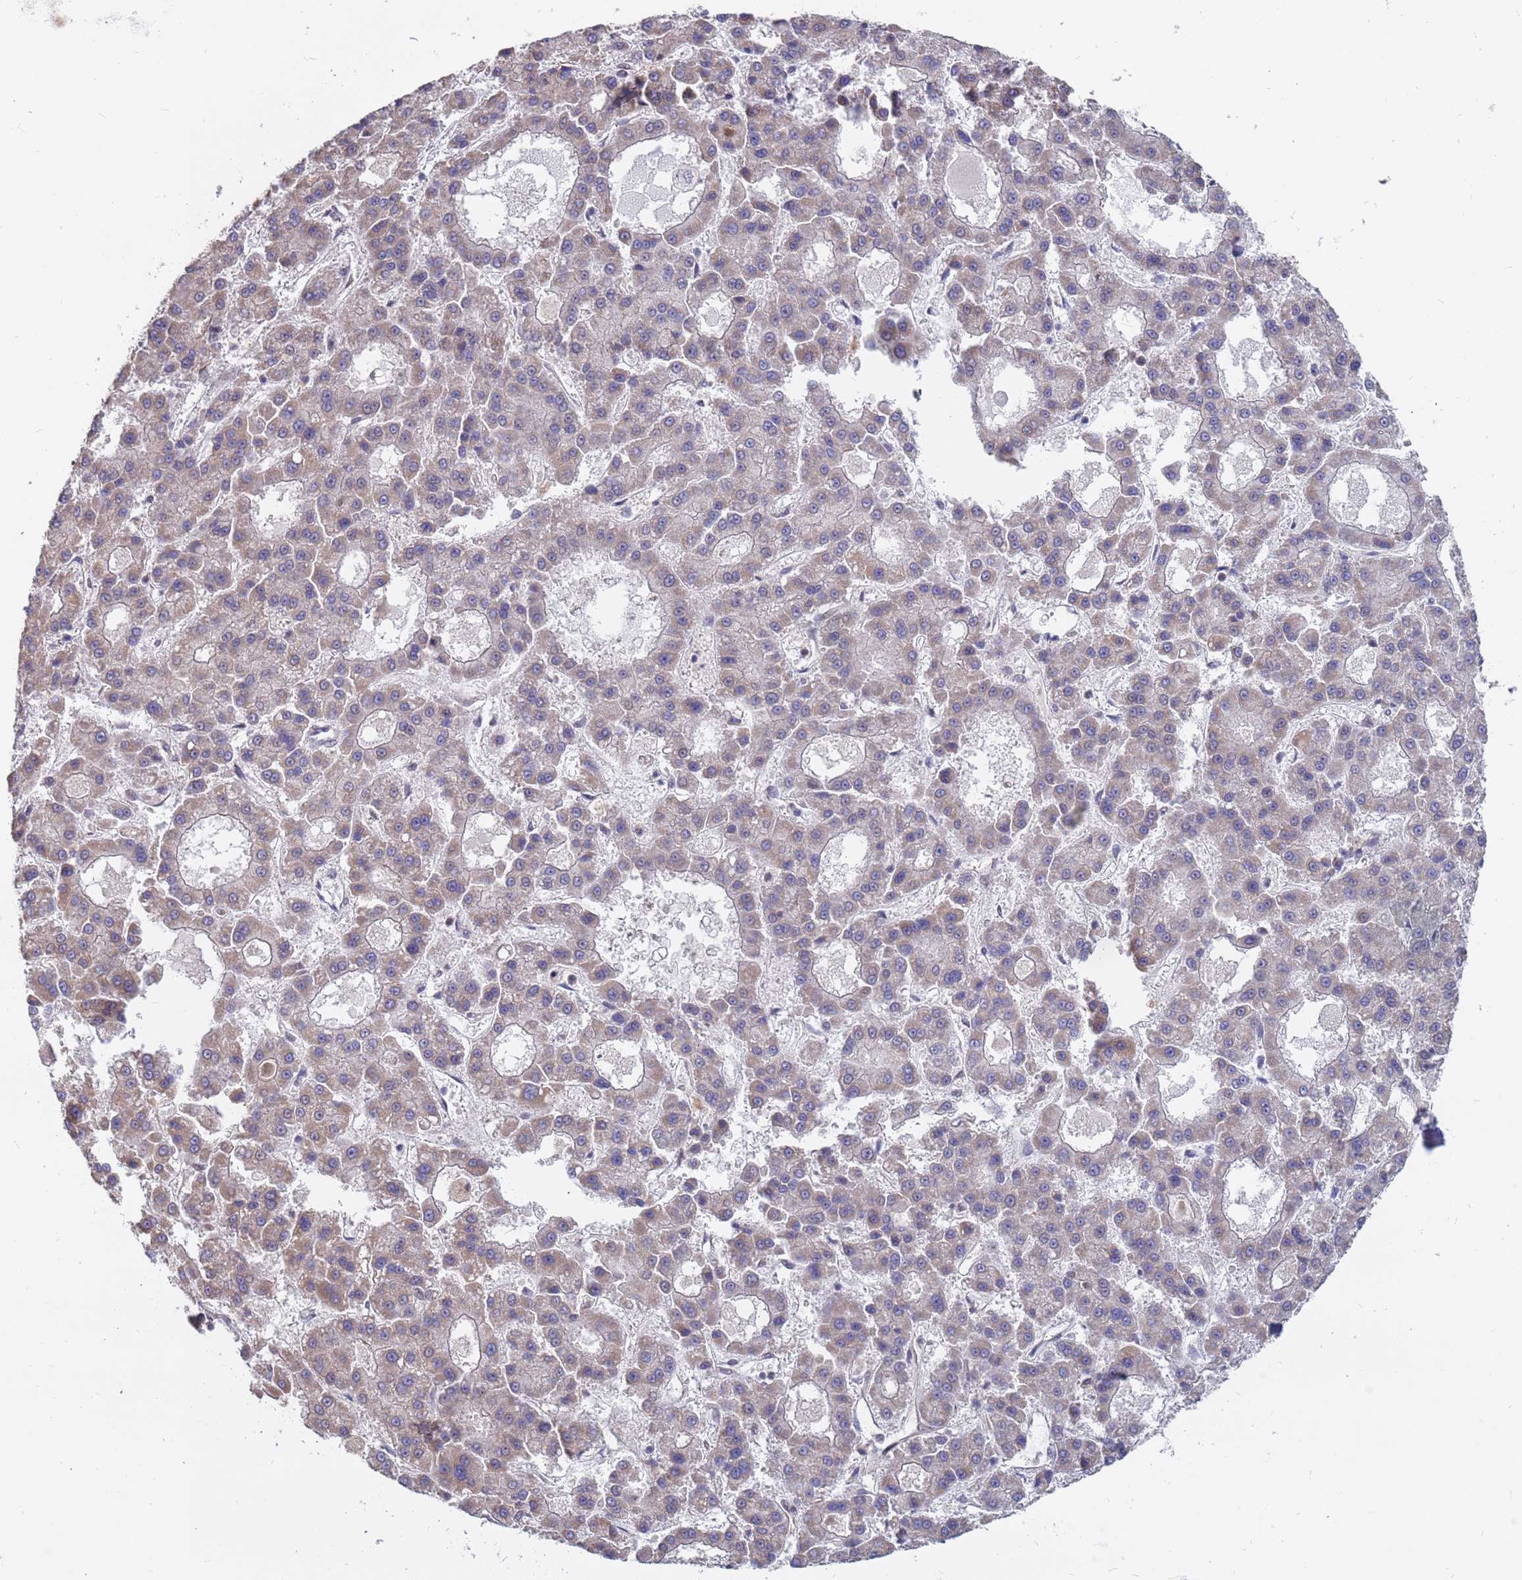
{"staining": {"intensity": "weak", "quantity": "<25%", "location": "cytoplasmic/membranous"}, "tissue": "liver cancer", "cell_type": "Tumor cells", "image_type": "cancer", "snomed": [{"axis": "morphology", "description": "Carcinoma, Hepatocellular, NOS"}, {"axis": "topography", "description": "Liver"}], "caption": "Immunohistochemistry image of neoplastic tissue: human liver cancer (hepatocellular carcinoma) stained with DAB (3,3'-diaminobenzidine) exhibits no significant protein staining in tumor cells. The staining is performed using DAB brown chromogen with nuclei counter-stained in using hematoxylin.", "gene": "DENND2B", "patient": {"sex": "male", "age": 70}}